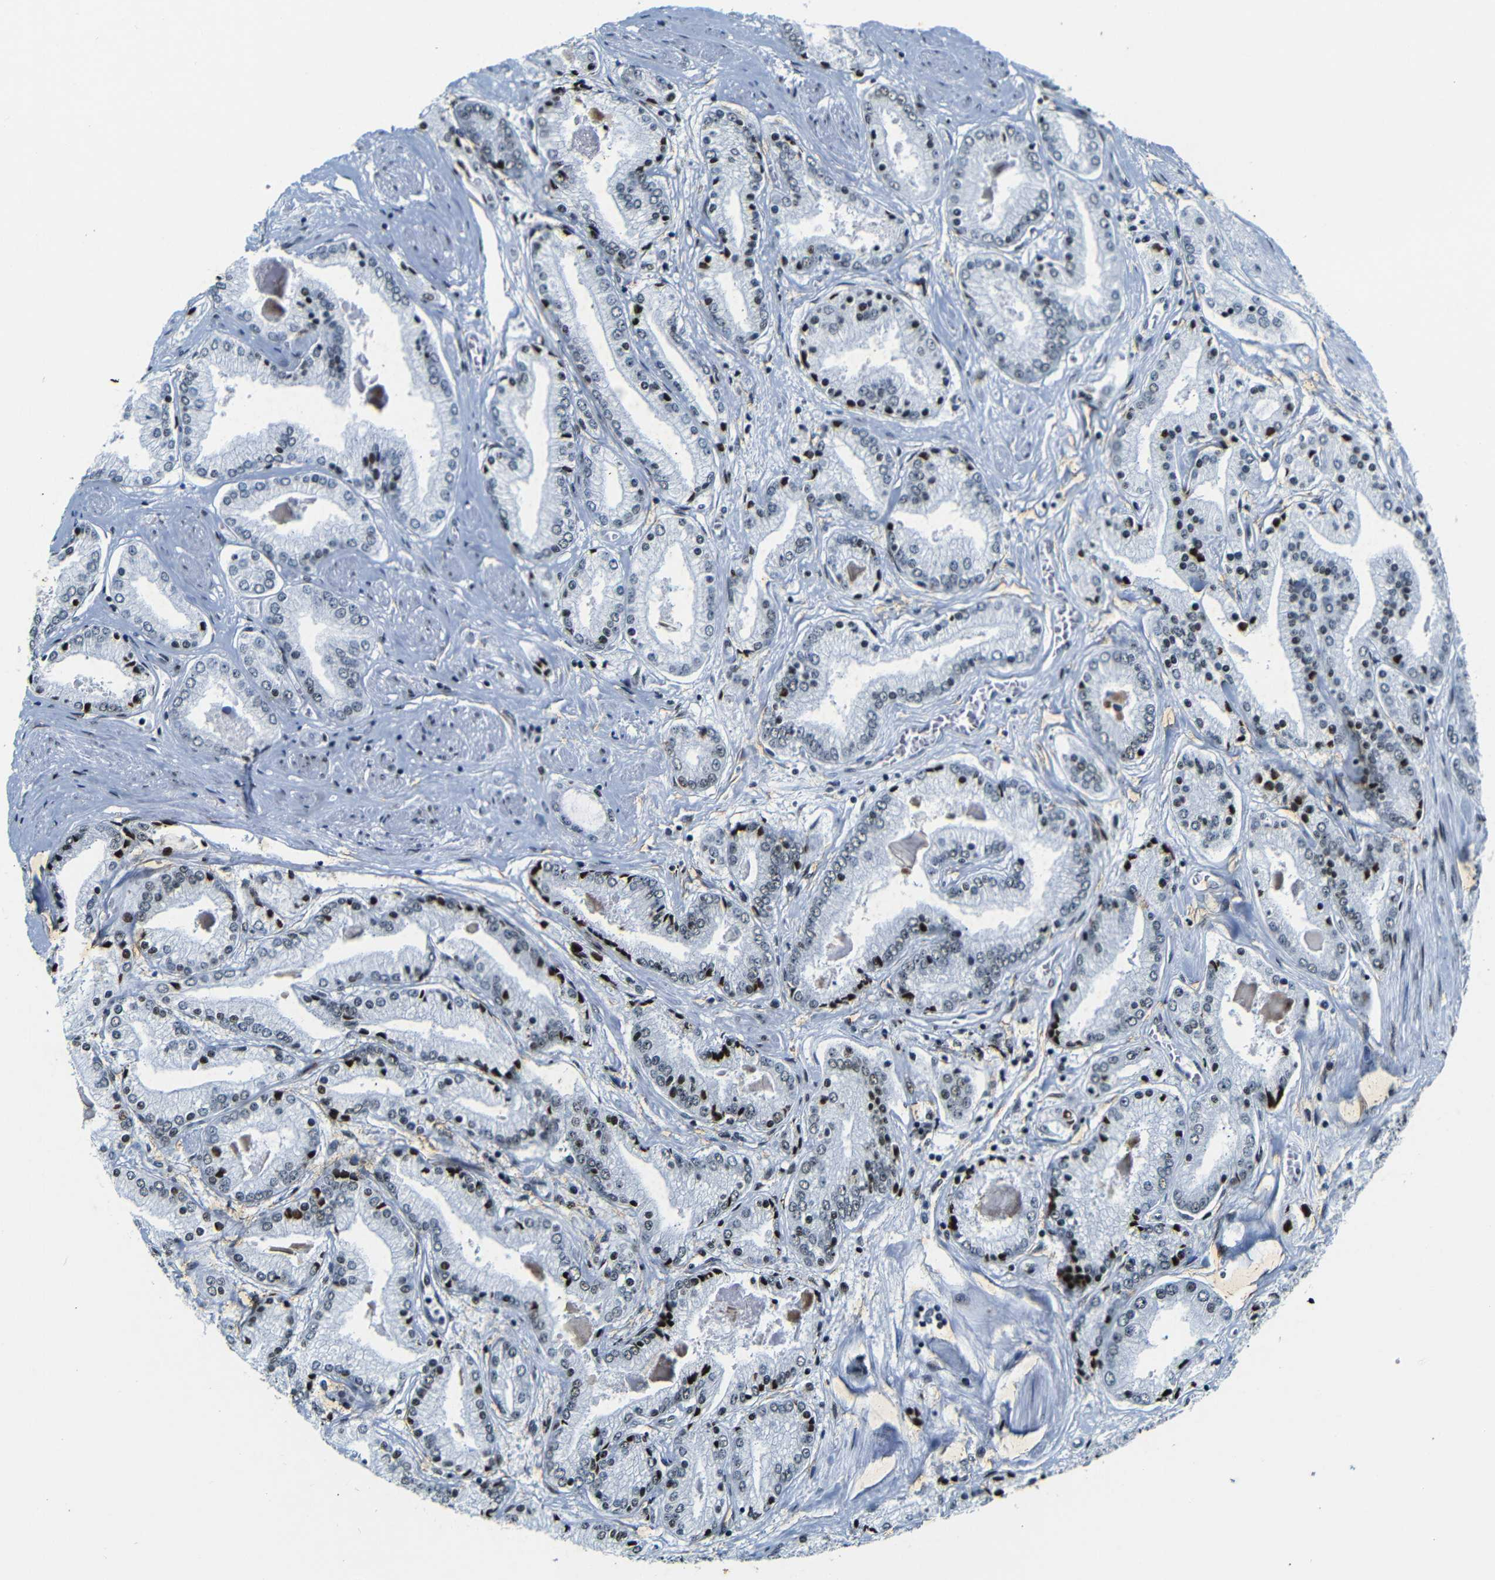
{"staining": {"intensity": "strong", "quantity": "<25%", "location": "nuclear"}, "tissue": "prostate cancer", "cell_type": "Tumor cells", "image_type": "cancer", "snomed": [{"axis": "morphology", "description": "Adenocarcinoma, High grade"}, {"axis": "topography", "description": "Prostate"}], "caption": "This image exhibits prostate high-grade adenocarcinoma stained with immunohistochemistry (IHC) to label a protein in brown. The nuclear of tumor cells show strong positivity for the protein. Nuclei are counter-stained blue.", "gene": "SRSF1", "patient": {"sex": "male", "age": 59}}